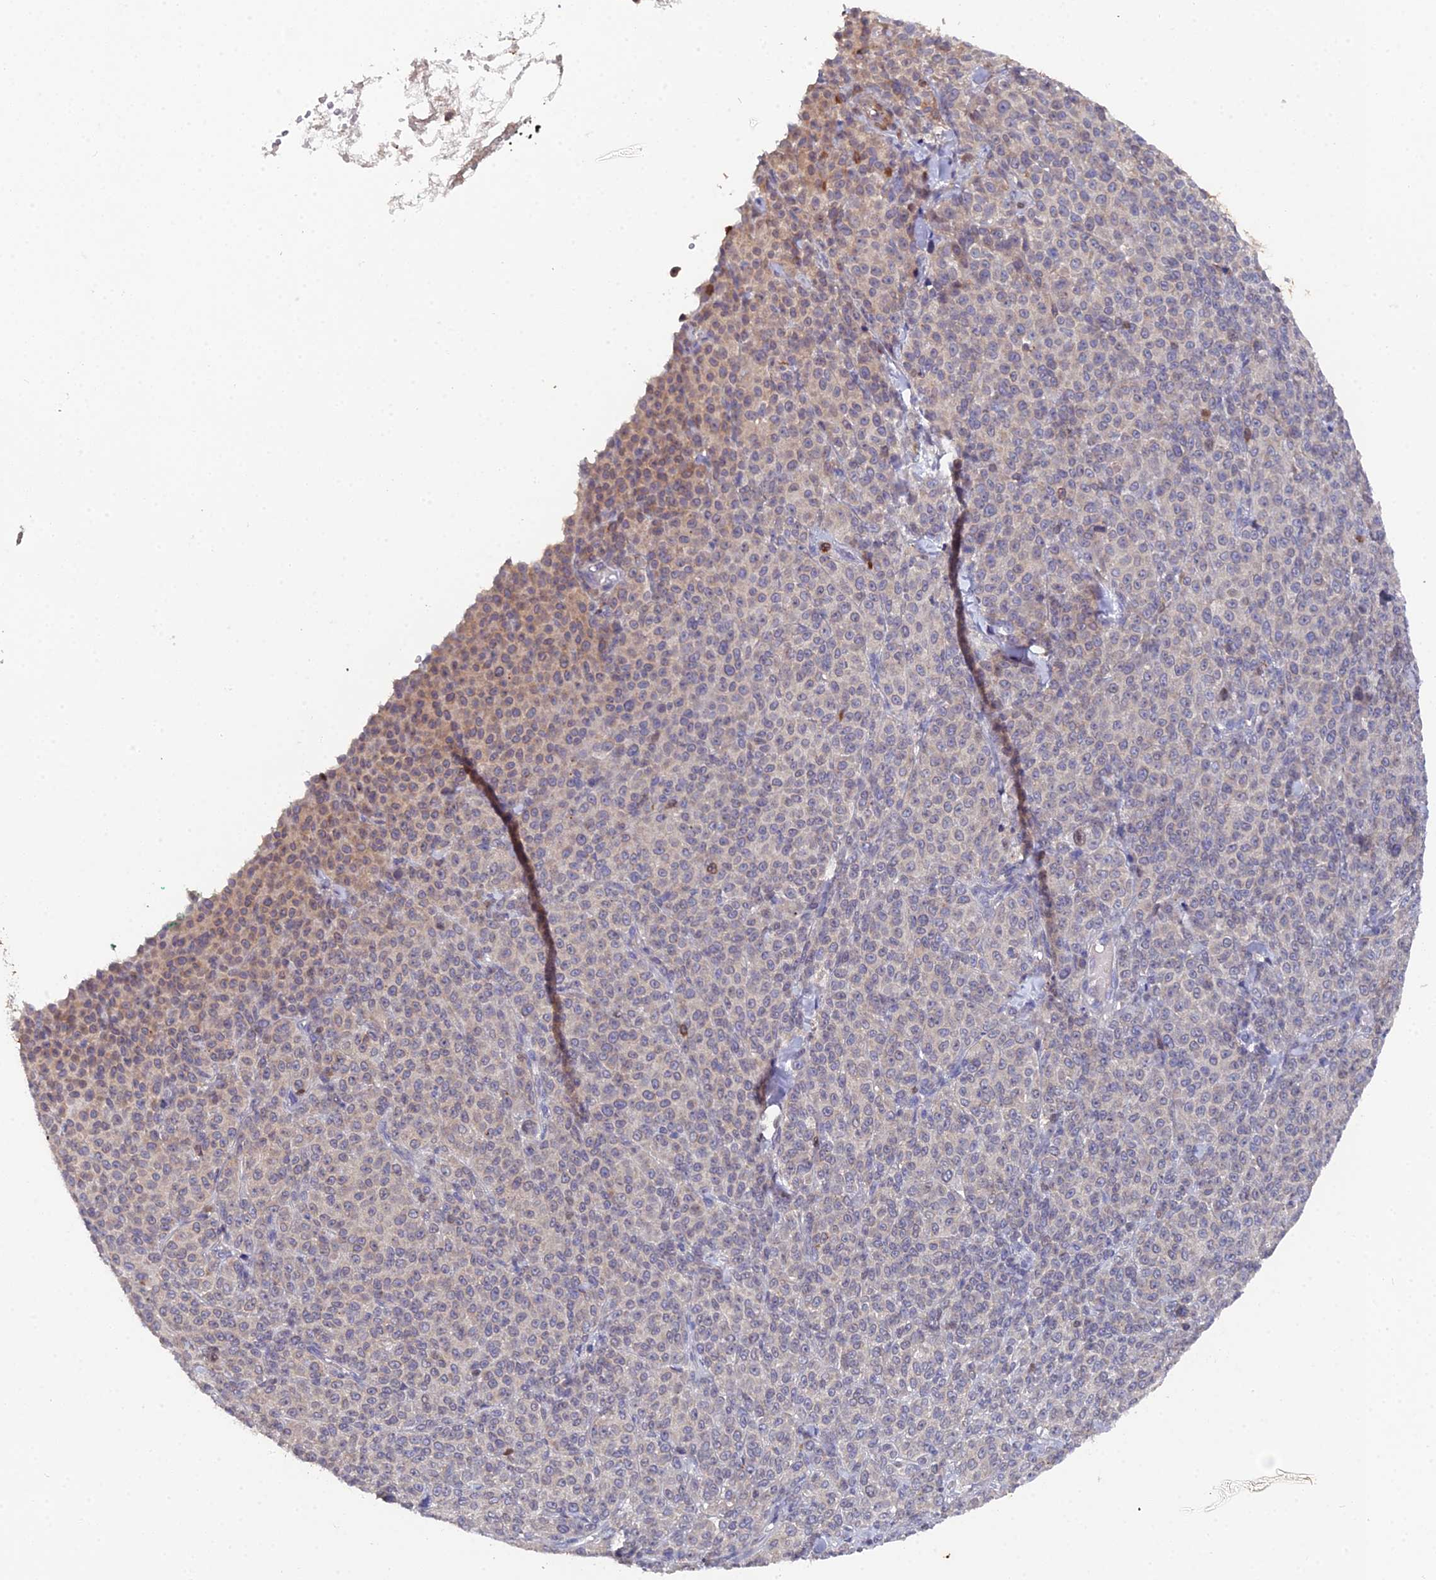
{"staining": {"intensity": "weak", "quantity": "<25%", "location": "cytoplasmic/membranous"}, "tissue": "melanoma", "cell_type": "Tumor cells", "image_type": "cancer", "snomed": [{"axis": "morphology", "description": "Normal tissue, NOS"}, {"axis": "morphology", "description": "Malignant melanoma, NOS"}, {"axis": "topography", "description": "Skin"}], "caption": "This histopathology image is of malignant melanoma stained with IHC to label a protein in brown with the nuclei are counter-stained blue. There is no staining in tumor cells.", "gene": "GALK2", "patient": {"sex": "female", "age": 34}}